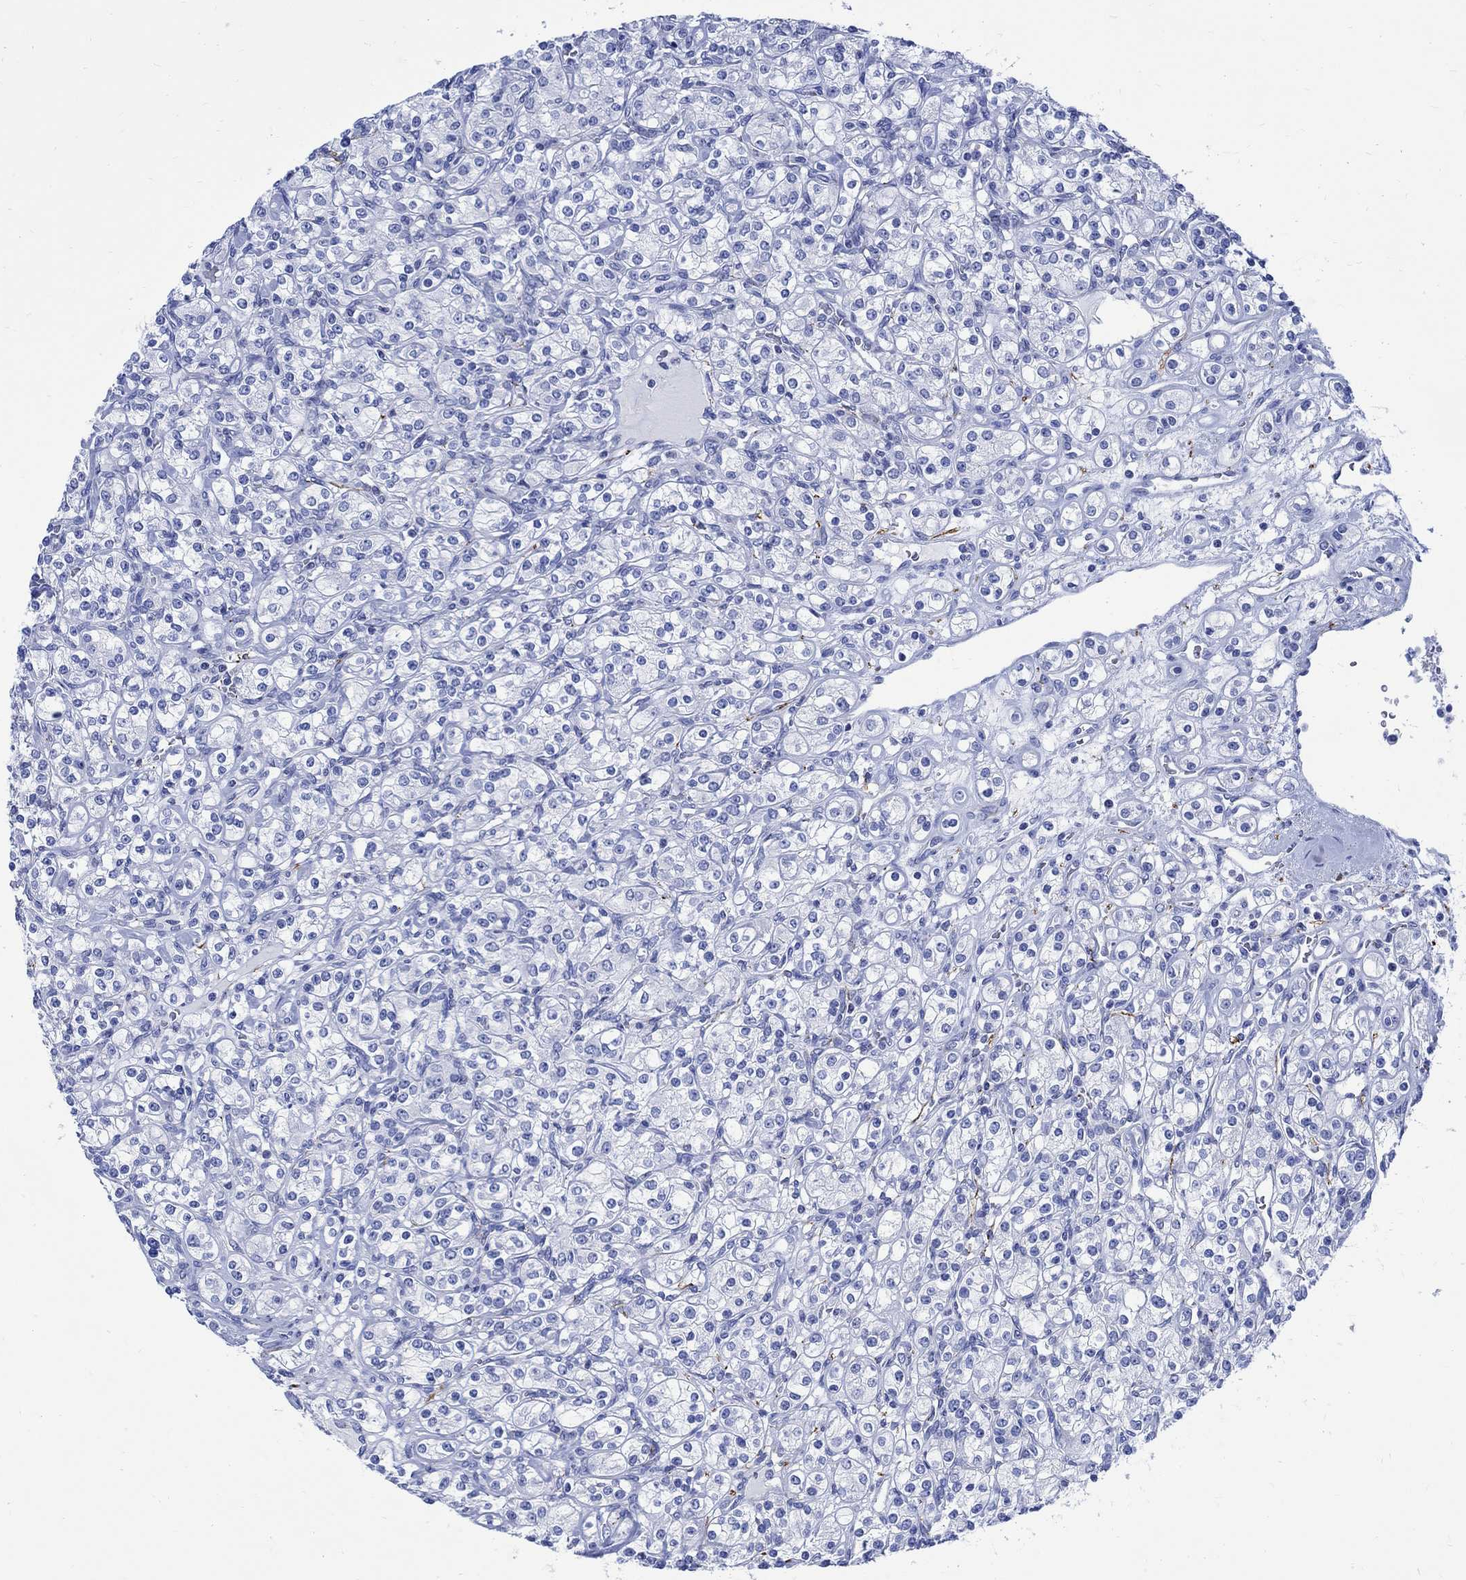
{"staining": {"intensity": "negative", "quantity": "none", "location": "none"}, "tissue": "renal cancer", "cell_type": "Tumor cells", "image_type": "cancer", "snomed": [{"axis": "morphology", "description": "Adenocarcinoma, NOS"}, {"axis": "topography", "description": "Kidney"}], "caption": "Tumor cells show no significant protein expression in renal cancer. (DAB (3,3'-diaminobenzidine) immunohistochemistry (IHC), high magnification).", "gene": "CPLX2", "patient": {"sex": "male", "age": 77}}